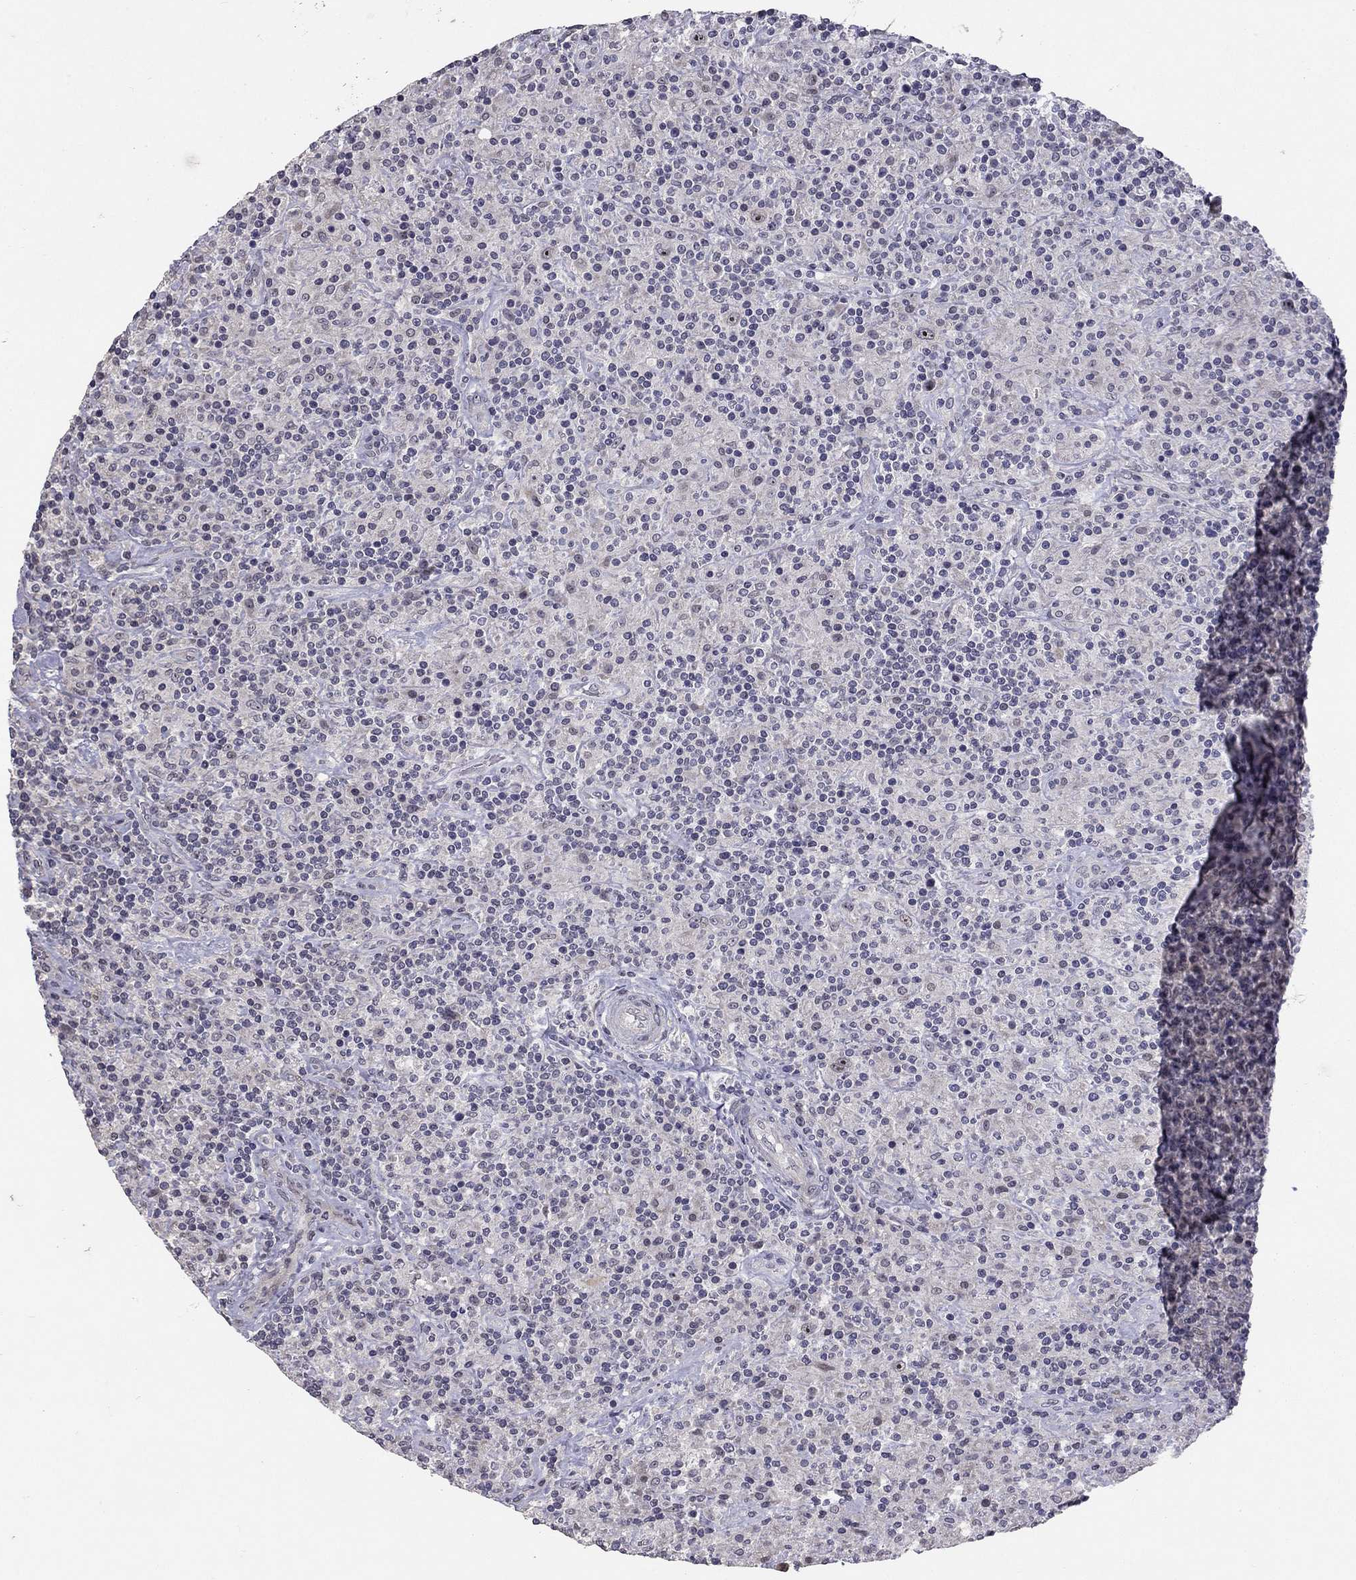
{"staining": {"intensity": "negative", "quantity": "none", "location": "none"}, "tissue": "lymphoma", "cell_type": "Tumor cells", "image_type": "cancer", "snomed": [{"axis": "morphology", "description": "Hodgkin's disease, NOS"}, {"axis": "topography", "description": "Lymph node"}], "caption": "A high-resolution image shows IHC staining of Hodgkin's disease, which exhibits no significant positivity in tumor cells.", "gene": "STXBP6", "patient": {"sex": "male", "age": 70}}